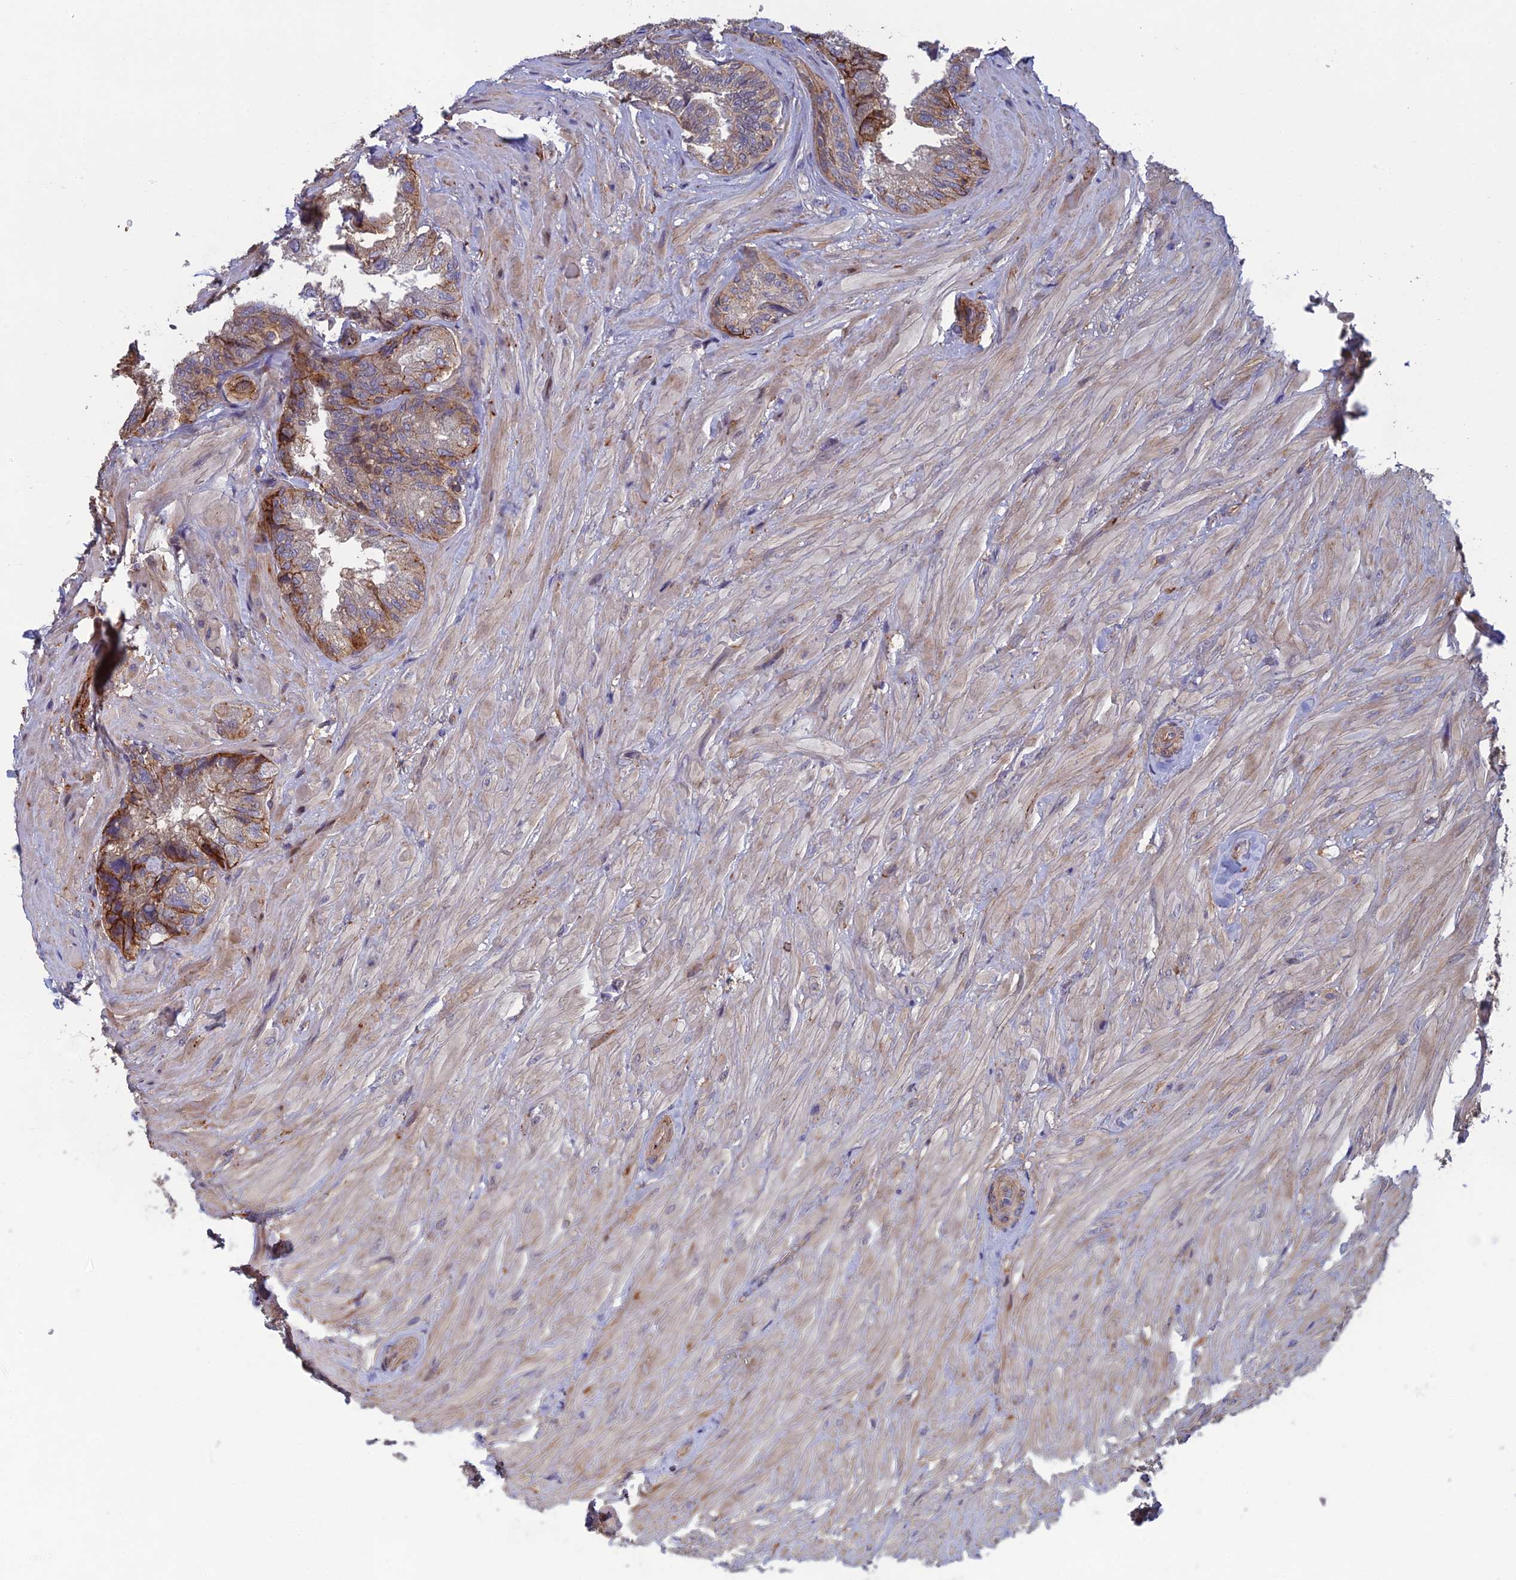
{"staining": {"intensity": "moderate", "quantity": "25%-75%", "location": "cytoplasmic/membranous"}, "tissue": "seminal vesicle", "cell_type": "Glandular cells", "image_type": "normal", "snomed": [{"axis": "morphology", "description": "Normal tissue, NOS"}, {"axis": "topography", "description": "Prostate and seminal vesicle, NOS"}, {"axis": "topography", "description": "Prostate"}, {"axis": "topography", "description": "Seminal veicle"}], "caption": "Protein staining of normal seminal vesicle shows moderate cytoplasmic/membranous expression in approximately 25%-75% of glandular cells. Using DAB (brown) and hematoxylin (blue) stains, captured at high magnification using brightfield microscopy.", "gene": "C15orf62", "patient": {"sex": "male", "age": 67}}